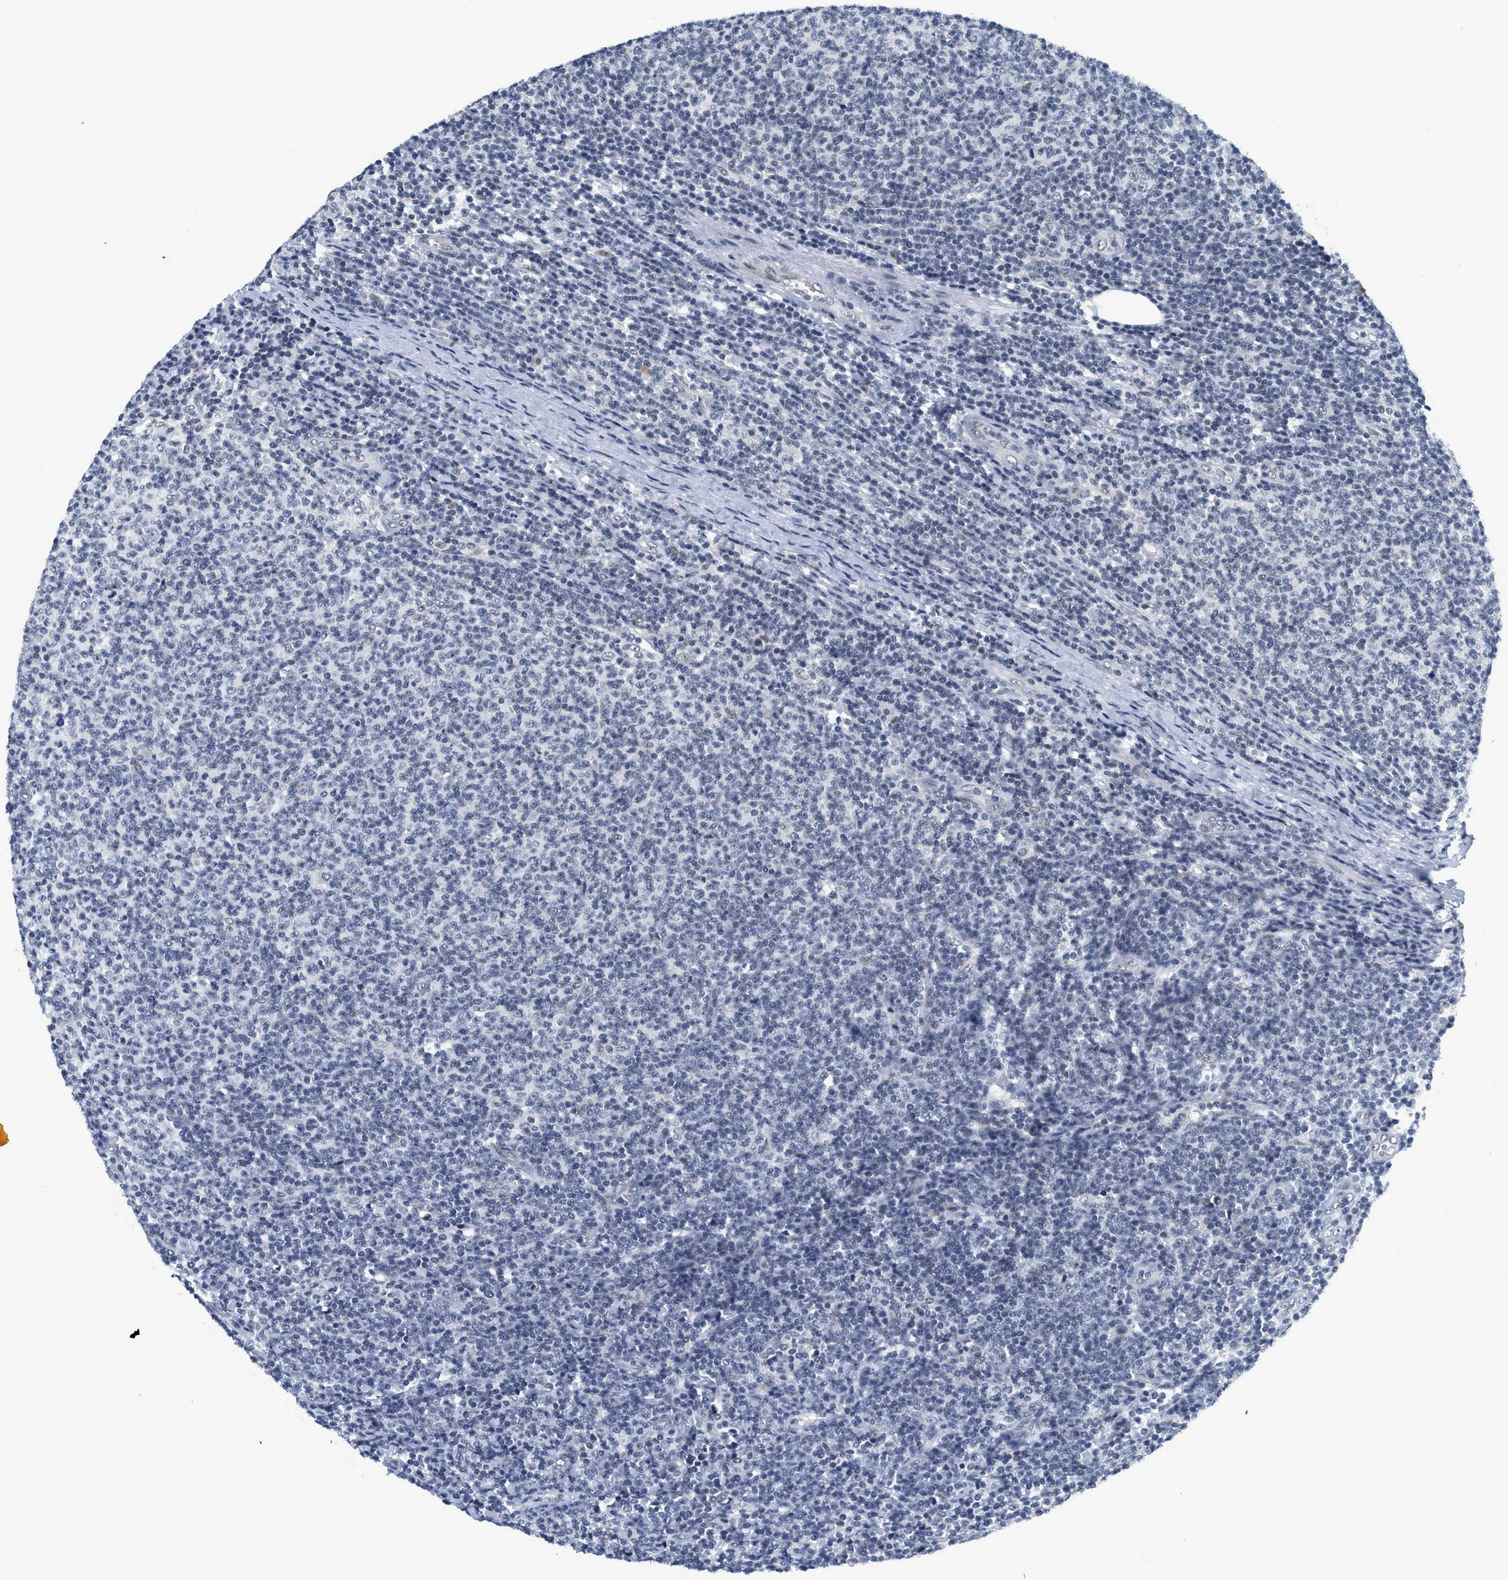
{"staining": {"intensity": "negative", "quantity": "none", "location": "none"}, "tissue": "lymphoma", "cell_type": "Tumor cells", "image_type": "cancer", "snomed": [{"axis": "morphology", "description": "Malignant lymphoma, non-Hodgkin's type, Low grade"}, {"axis": "topography", "description": "Lymph node"}], "caption": "DAB (3,3'-diaminobenzidine) immunohistochemical staining of malignant lymphoma, non-Hodgkin's type (low-grade) displays no significant expression in tumor cells.", "gene": "MZF1", "patient": {"sex": "male", "age": 66}}